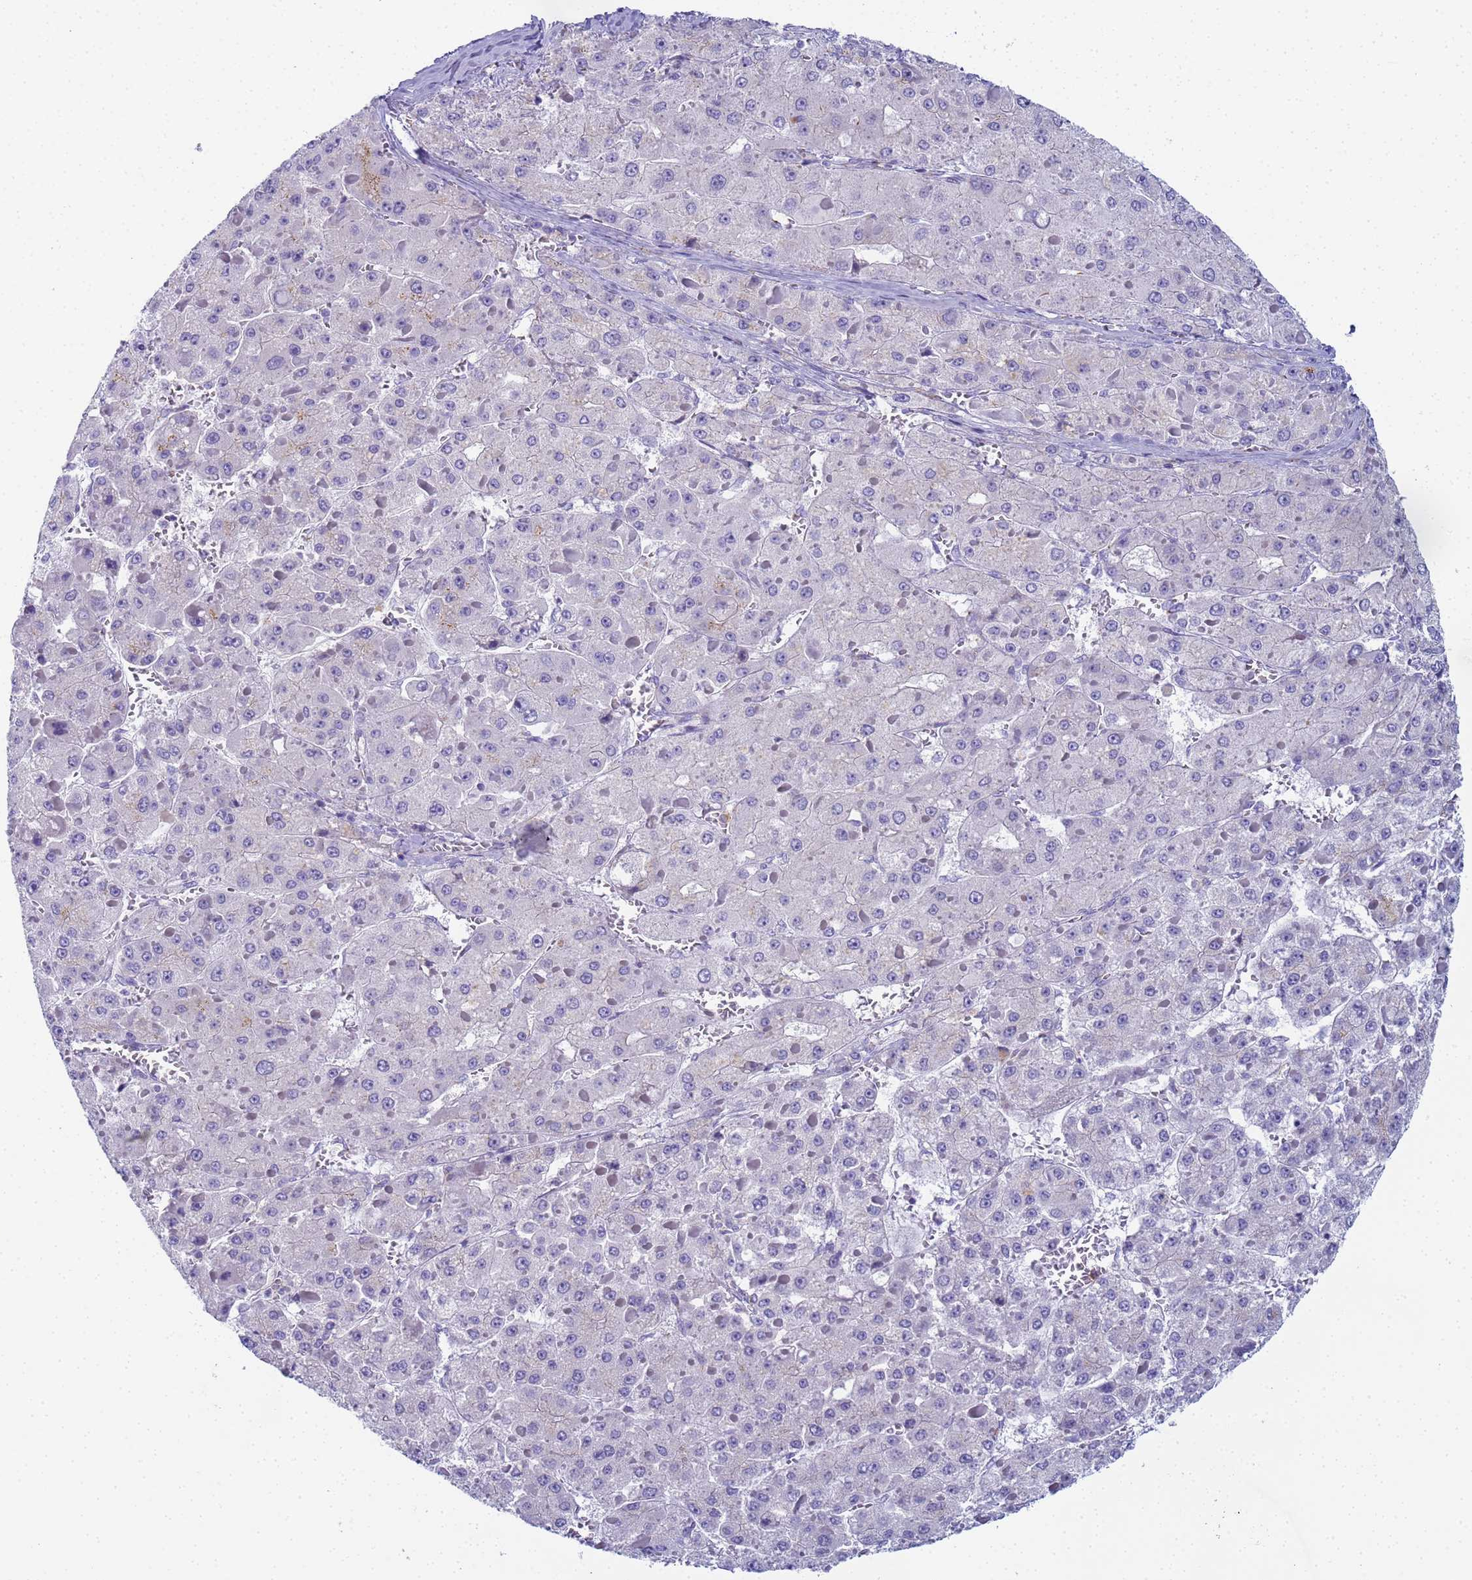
{"staining": {"intensity": "moderate", "quantity": "<25%", "location": "cytoplasmic/membranous"}, "tissue": "liver cancer", "cell_type": "Tumor cells", "image_type": "cancer", "snomed": [{"axis": "morphology", "description": "Carcinoma, Hepatocellular, NOS"}, {"axis": "topography", "description": "Liver"}], "caption": "Protein staining of liver cancer (hepatocellular carcinoma) tissue displays moderate cytoplasmic/membranous staining in about <25% of tumor cells. The staining was performed using DAB to visualize the protein expression in brown, while the nuclei were stained in blue with hematoxylin (Magnification: 20x).", "gene": "CR1", "patient": {"sex": "female", "age": 73}}